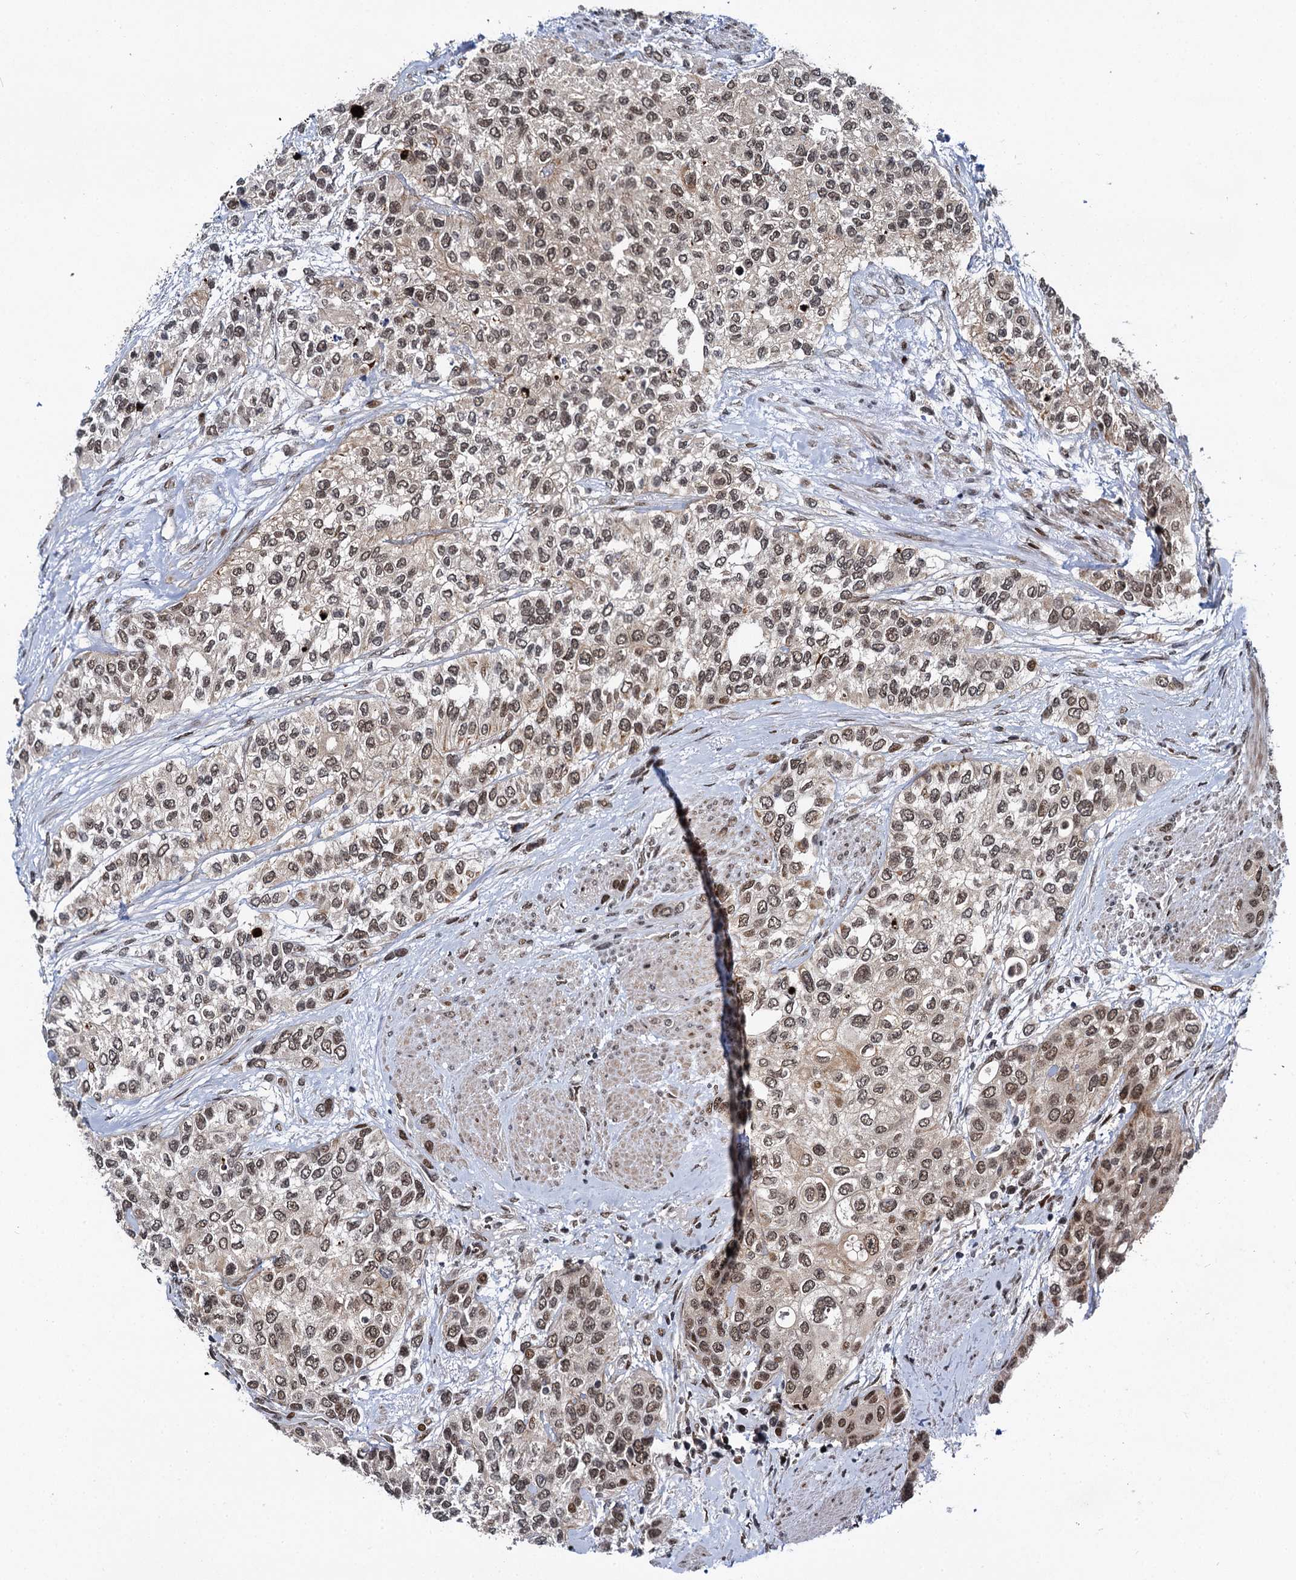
{"staining": {"intensity": "moderate", "quantity": ">75%", "location": "nuclear"}, "tissue": "urothelial cancer", "cell_type": "Tumor cells", "image_type": "cancer", "snomed": [{"axis": "morphology", "description": "Normal tissue, NOS"}, {"axis": "morphology", "description": "Urothelial carcinoma, High grade"}, {"axis": "topography", "description": "Vascular tissue"}, {"axis": "topography", "description": "Urinary bladder"}], "caption": "Protein staining of urothelial cancer tissue displays moderate nuclear expression in about >75% of tumor cells.", "gene": "RUFY2", "patient": {"sex": "female", "age": 56}}